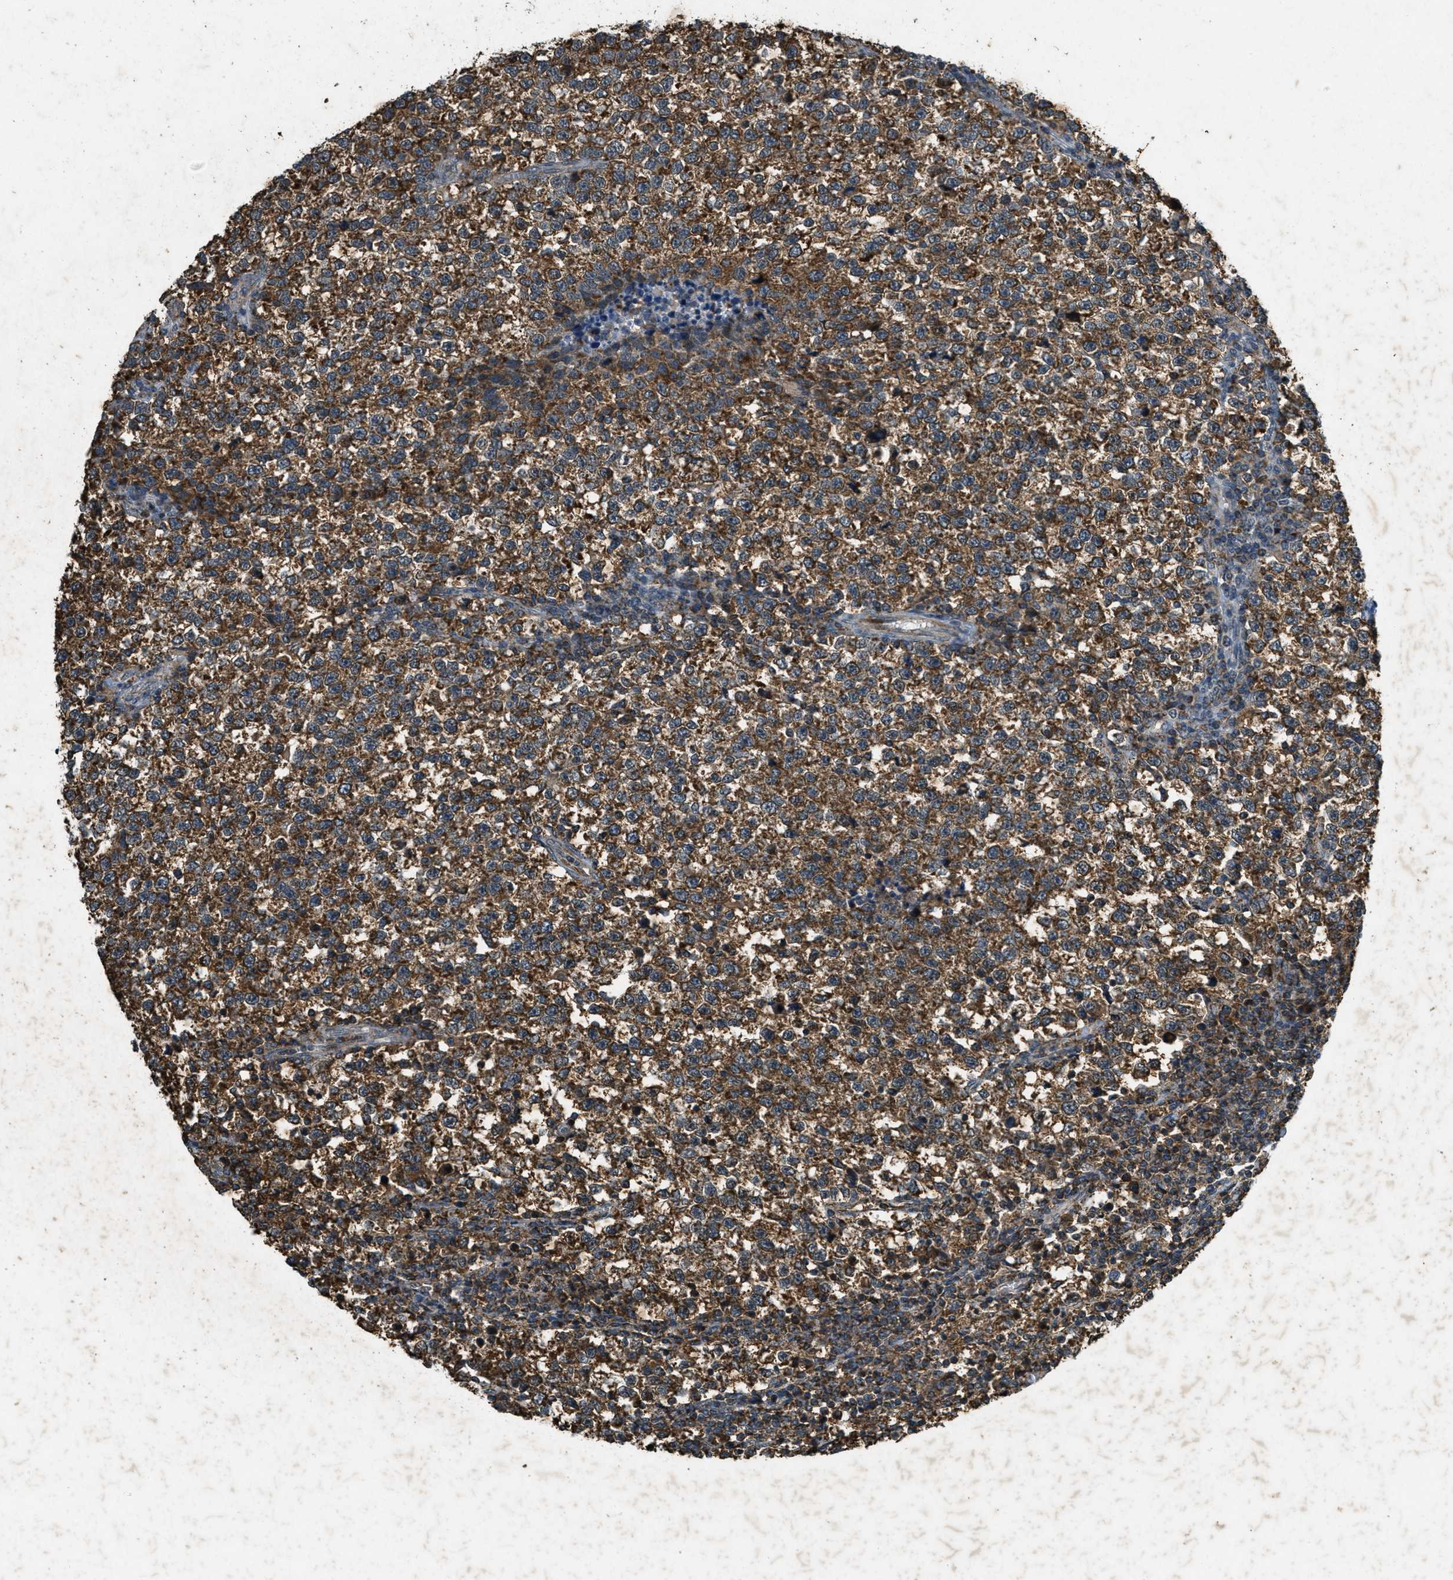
{"staining": {"intensity": "strong", "quantity": ">75%", "location": "cytoplasmic/membranous"}, "tissue": "testis cancer", "cell_type": "Tumor cells", "image_type": "cancer", "snomed": [{"axis": "morphology", "description": "Normal tissue, NOS"}, {"axis": "morphology", "description": "Seminoma, NOS"}, {"axis": "topography", "description": "Testis"}], "caption": "Human testis cancer (seminoma) stained with a brown dye demonstrates strong cytoplasmic/membranous positive positivity in approximately >75% of tumor cells.", "gene": "PPP1R15A", "patient": {"sex": "male", "age": 43}}